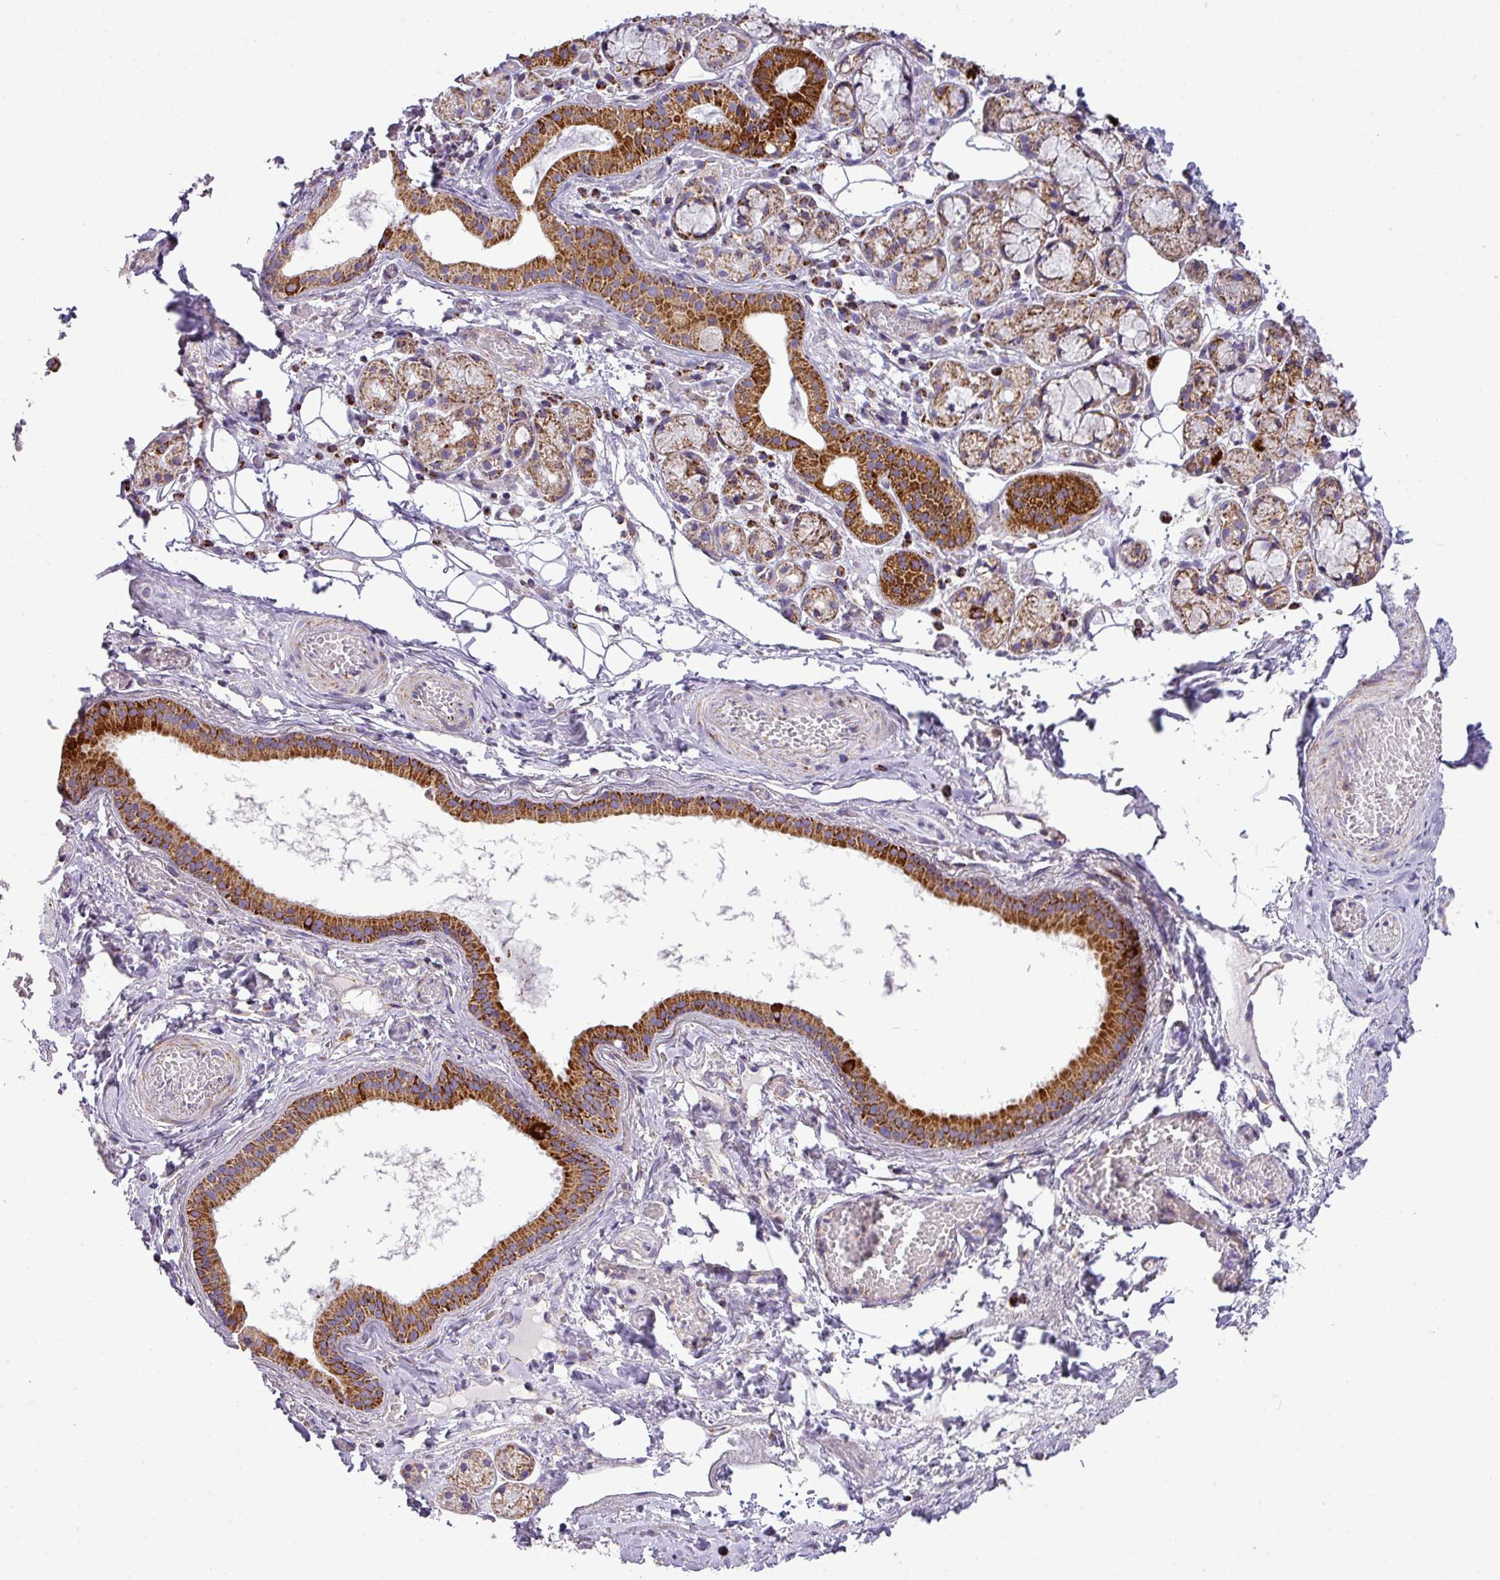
{"staining": {"intensity": "strong", "quantity": ">75%", "location": "cytoplasmic/membranous"}, "tissue": "salivary gland", "cell_type": "Glandular cells", "image_type": "normal", "snomed": [{"axis": "morphology", "description": "Normal tissue, NOS"}, {"axis": "topography", "description": "Salivary gland"}], "caption": "Immunohistochemistry (IHC) histopathology image of benign human salivary gland stained for a protein (brown), which shows high levels of strong cytoplasmic/membranous expression in about >75% of glandular cells.", "gene": "ZNF81", "patient": {"sex": "male", "age": 82}}